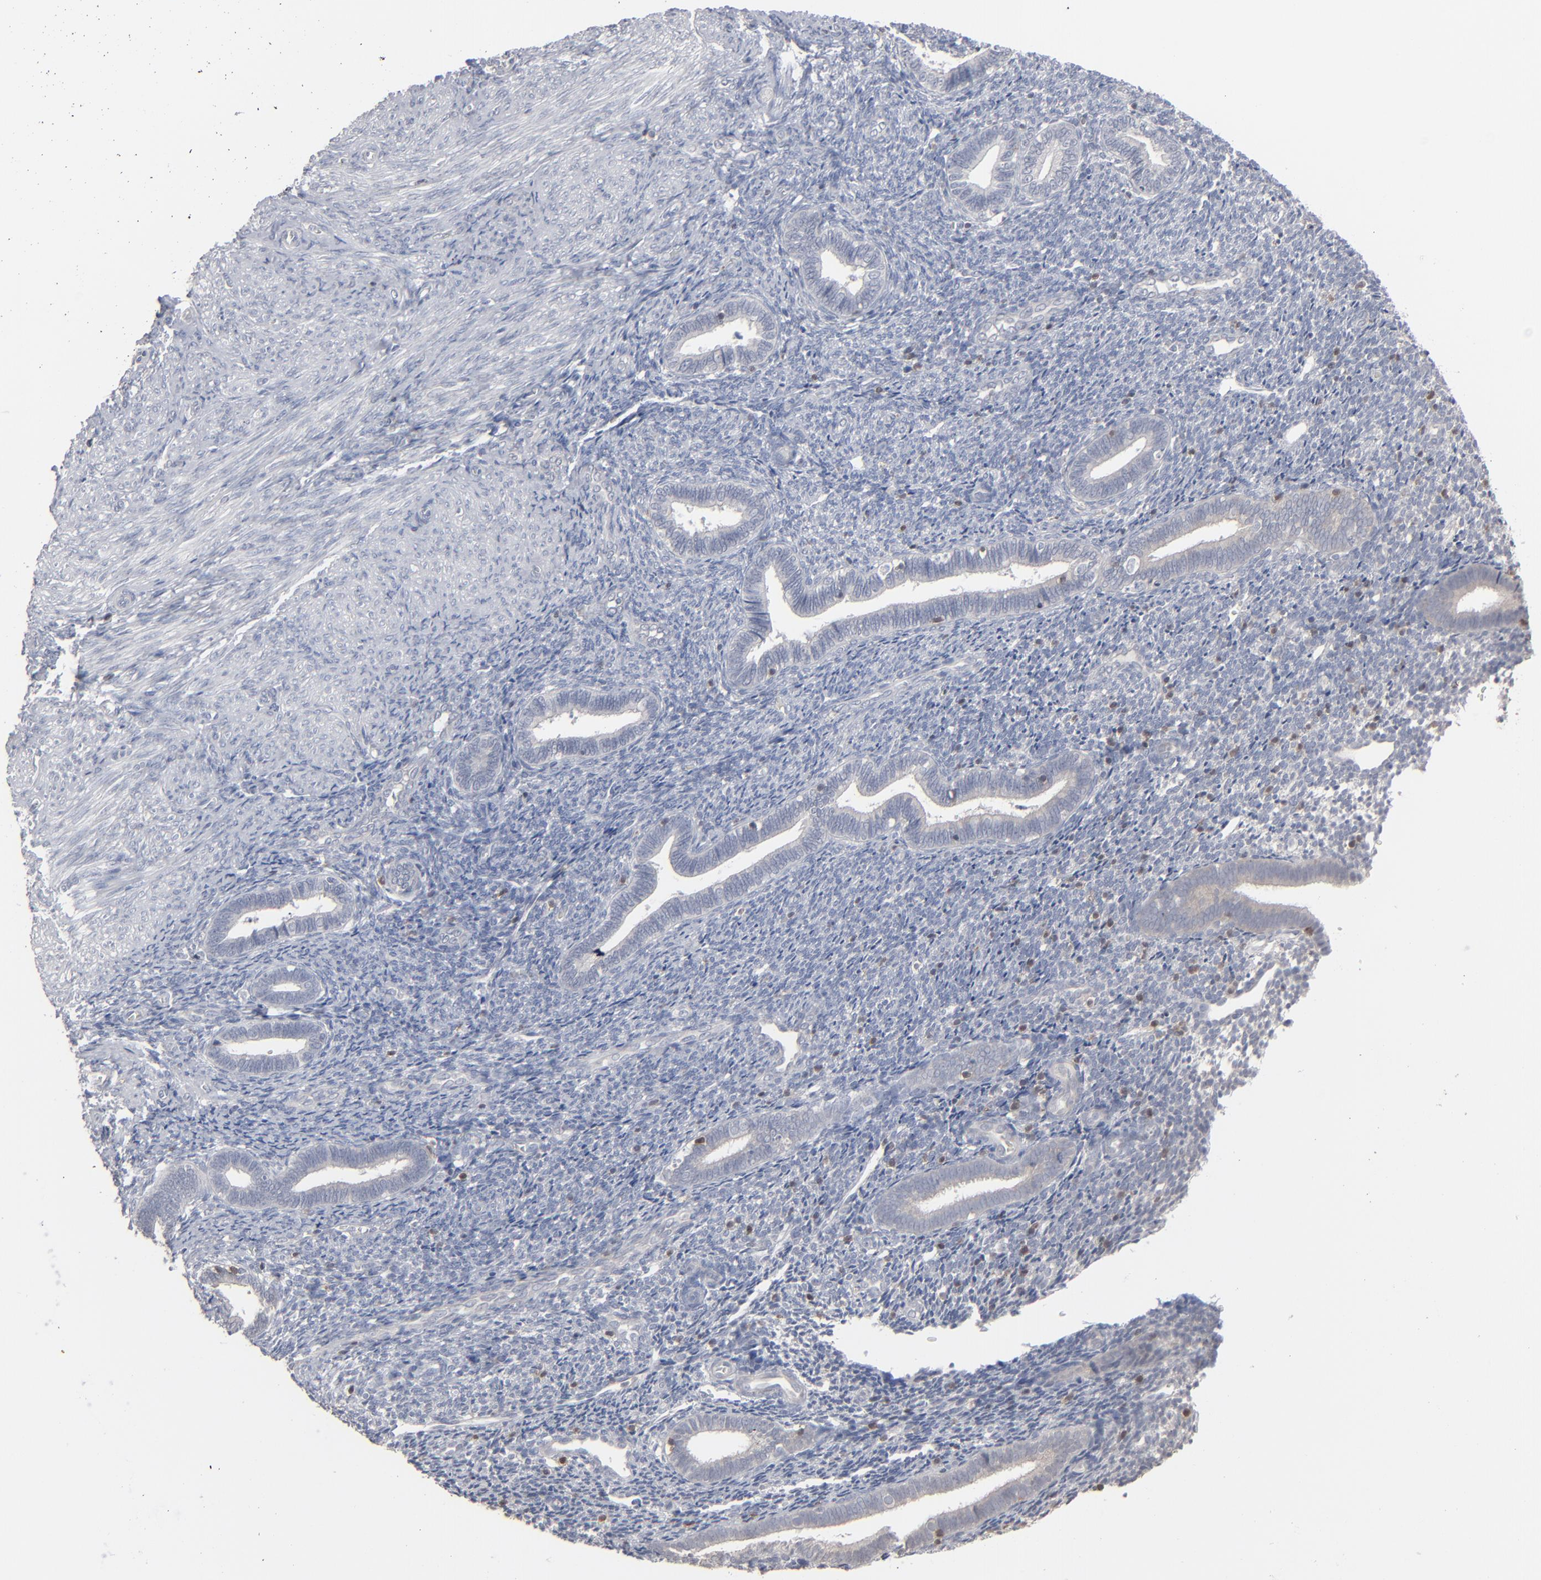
{"staining": {"intensity": "negative", "quantity": "none", "location": "none"}, "tissue": "endometrium", "cell_type": "Cells in endometrial stroma", "image_type": "normal", "snomed": [{"axis": "morphology", "description": "Normal tissue, NOS"}, {"axis": "topography", "description": "Endometrium"}], "caption": "Immunohistochemical staining of normal endometrium demonstrates no significant positivity in cells in endometrial stroma. (Stains: DAB immunohistochemistry with hematoxylin counter stain, Microscopy: brightfield microscopy at high magnification).", "gene": "STAT4", "patient": {"sex": "female", "age": 27}}